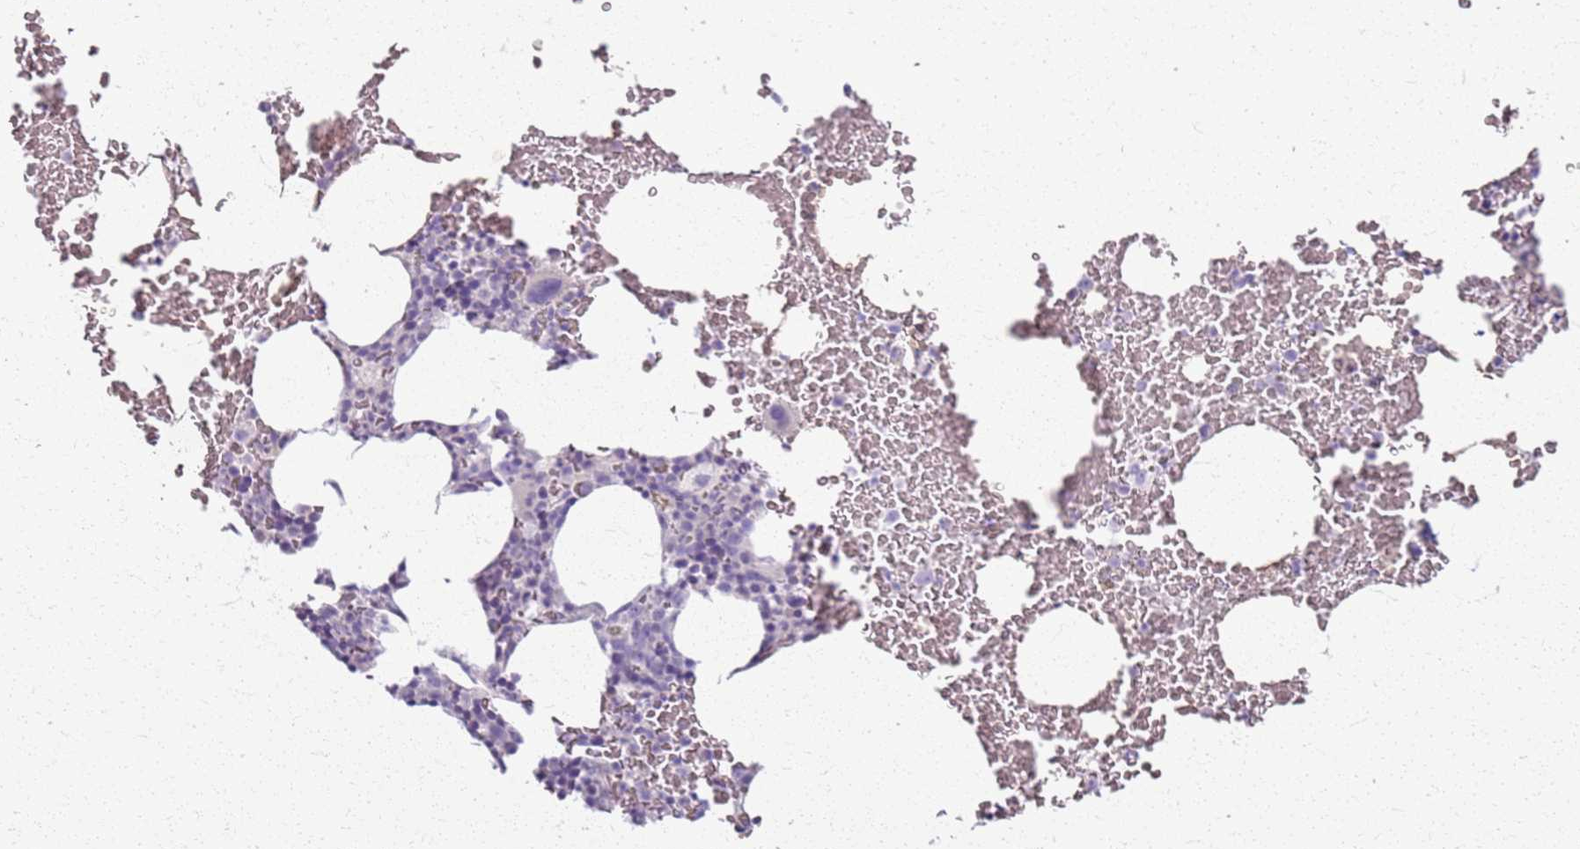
{"staining": {"intensity": "negative", "quantity": "none", "location": "none"}, "tissue": "bone marrow", "cell_type": "Hematopoietic cells", "image_type": "normal", "snomed": [{"axis": "morphology", "description": "Normal tissue, NOS"}, {"axis": "morphology", "description": "Inflammation, NOS"}, {"axis": "topography", "description": "Bone marrow"}], "caption": "The photomicrograph shows no significant positivity in hematopoietic cells of bone marrow.", "gene": "CSRP3", "patient": {"sex": "female", "age": 78}}